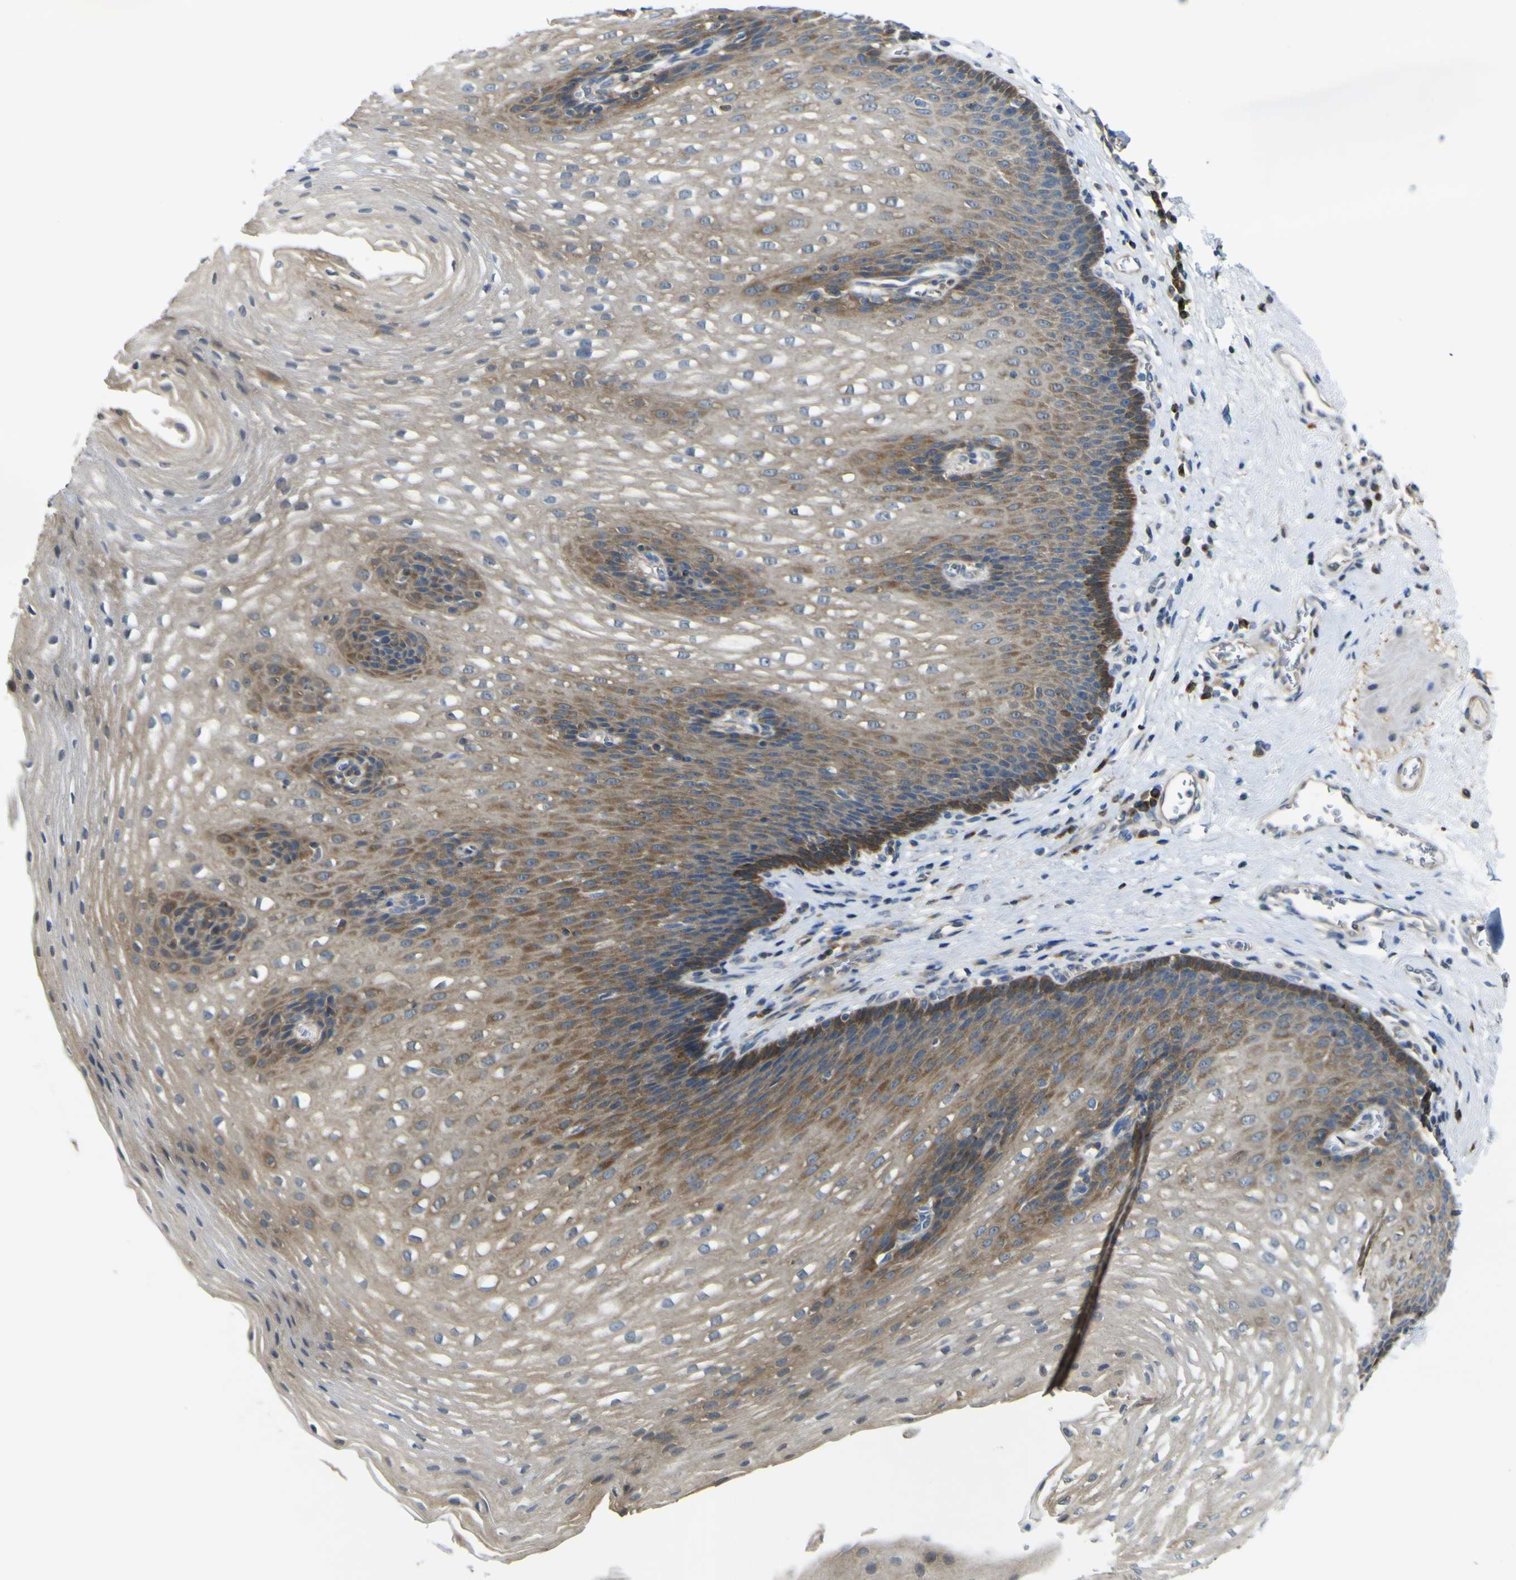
{"staining": {"intensity": "moderate", "quantity": "25%-75%", "location": "cytoplasmic/membranous"}, "tissue": "esophagus", "cell_type": "Squamous epithelial cells", "image_type": "normal", "snomed": [{"axis": "morphology", "description": "Normal tissue, NOS"}, {"axis": "topography", "description": "Esophagus"}], "caption": "The immunohistochemical stain labels moderate cytoplasmic/membranous positivity in squamous epithelial cells of normal esophagus.", "gene": "EML2", "patient": {"sex": "male", "age": 48}}